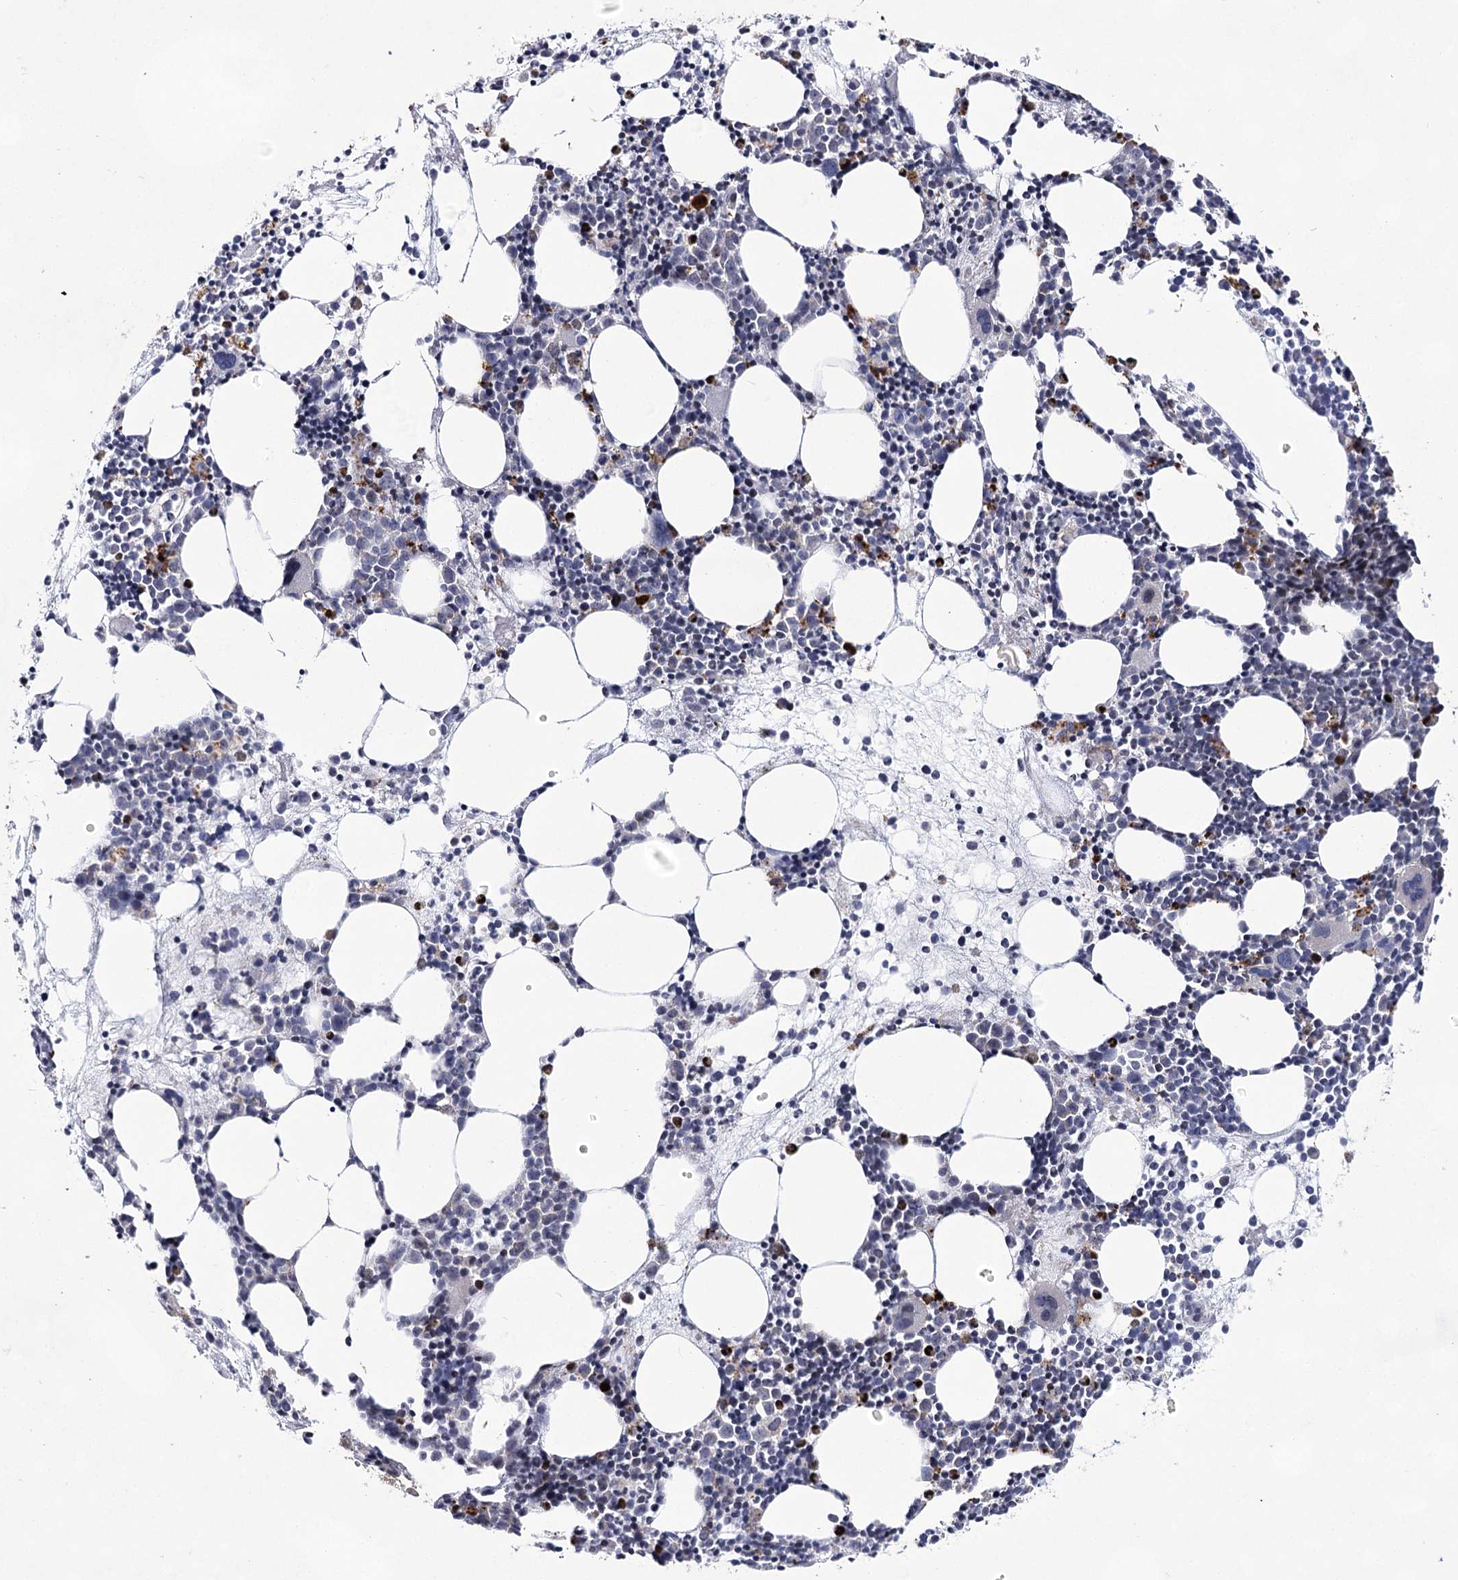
{"staining": {"intensity": "negative", "quantity": "none", "location": "none"}, "tissue": "bone marrow", "cell_type": "Hematopoietic cells", "image_type": "normal", "snomed": [{"axis": "morphology", "description": "Normal tissue, NOS"}, {"axis": "topography", "description": "Bone marrow"}], "caption": "This is an immunohistochemistry image of unremarkable human bone marrow. There is no positivity in hematopoietic cells.", "gene": "UGDH", "patient": {"sex": "female", "age": 89}}